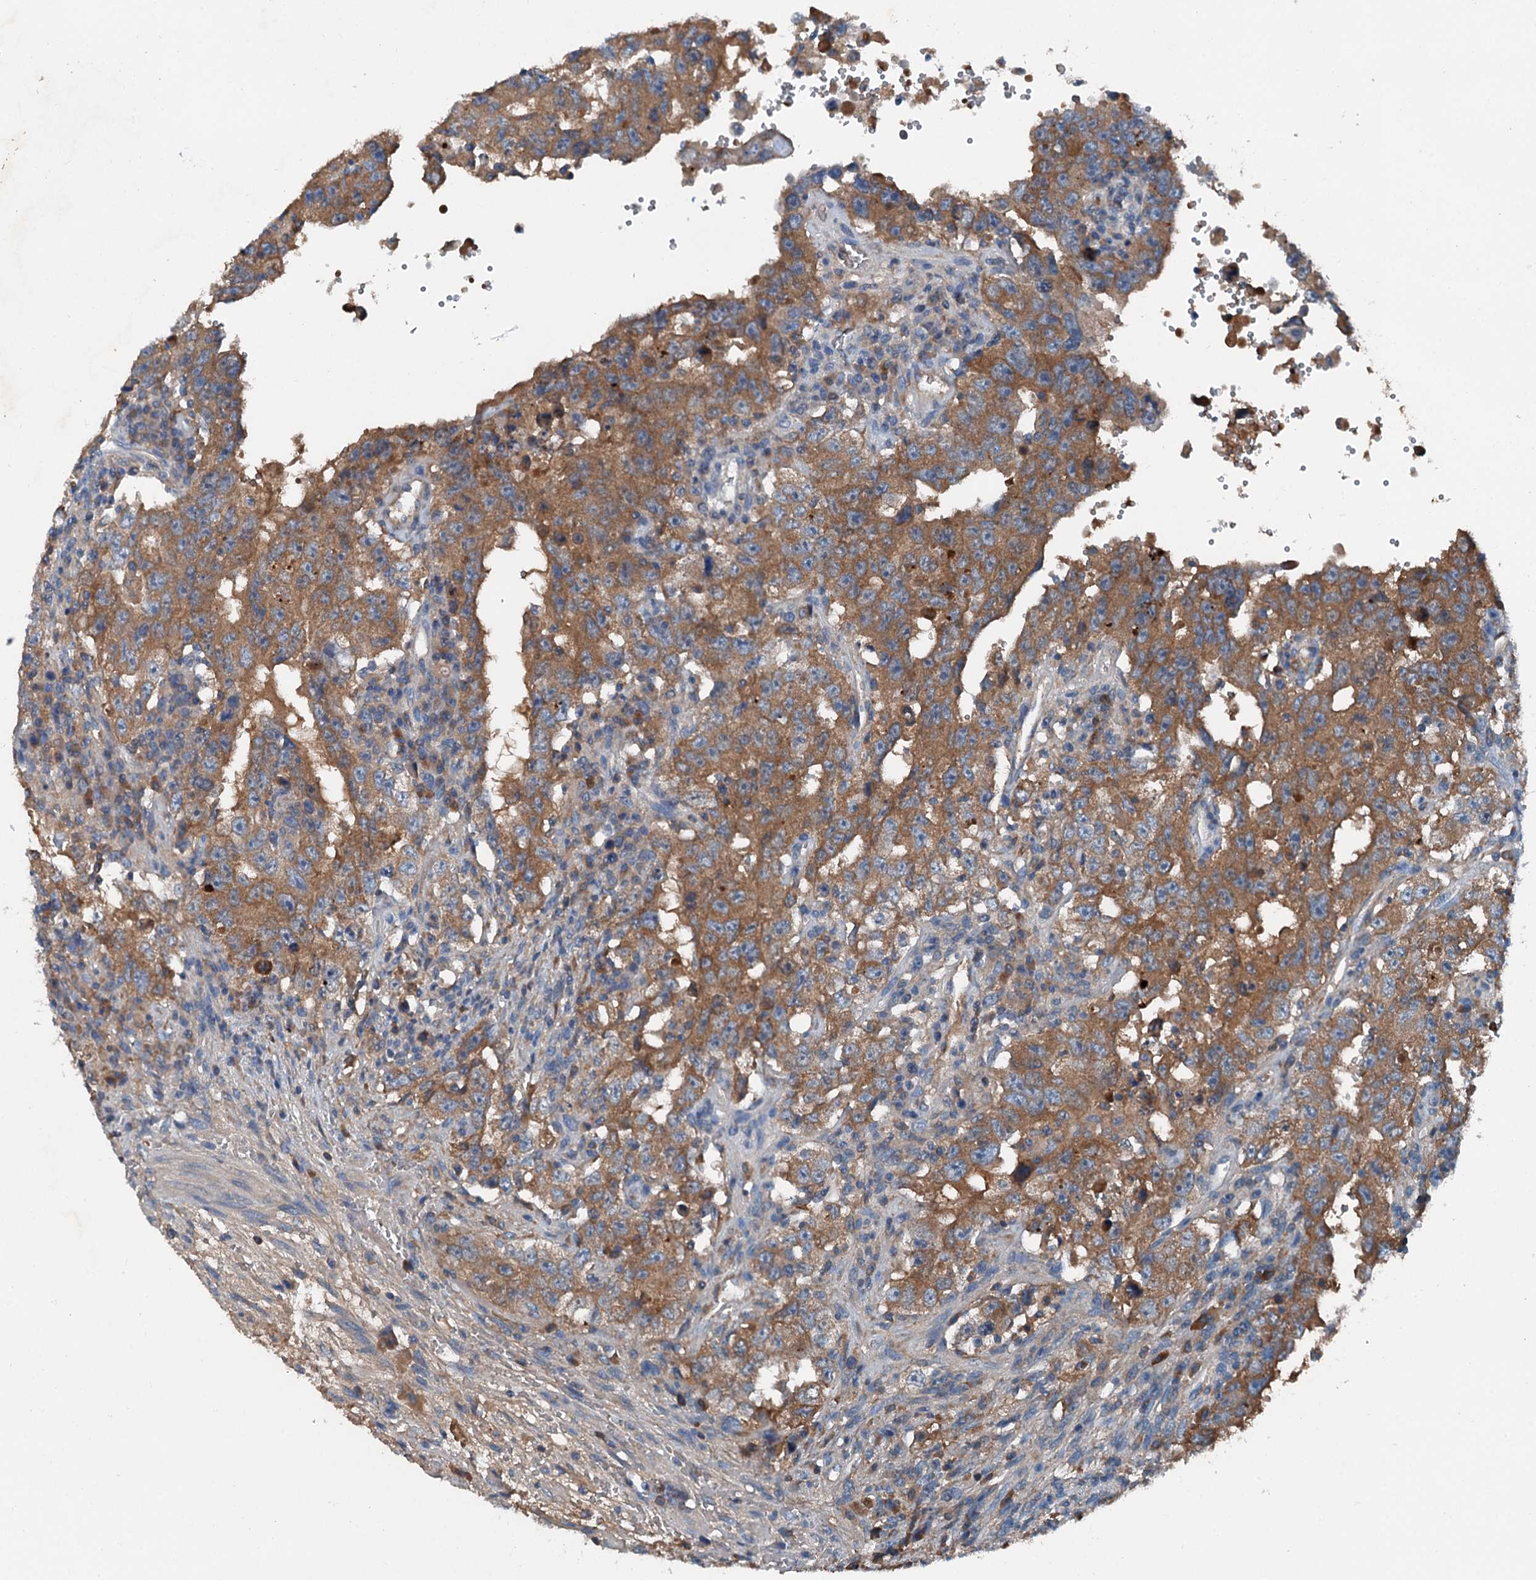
{"staining": {"intensity": "moderate", "quantity": ">75%", "location": "cytoplasmic/membranous"}, "tissue": "testis cancer", "cell_type": "Tumor cells", "image_type": "cancer", "snomed": [{"axis": "morphology", "description": "Carcinoma, Embryonal, NOS"}, {"axis": "topography", "description": "Testis"}], "caption": "Testis cancer (embryonal carcinoma) stained for a protein (brown) shows moderate cytoplasmic/membranous positive expression in approximately >75% of tumor cells.", "gene": "PDSS1", "patient": {"sex": "male", "age": 26}}